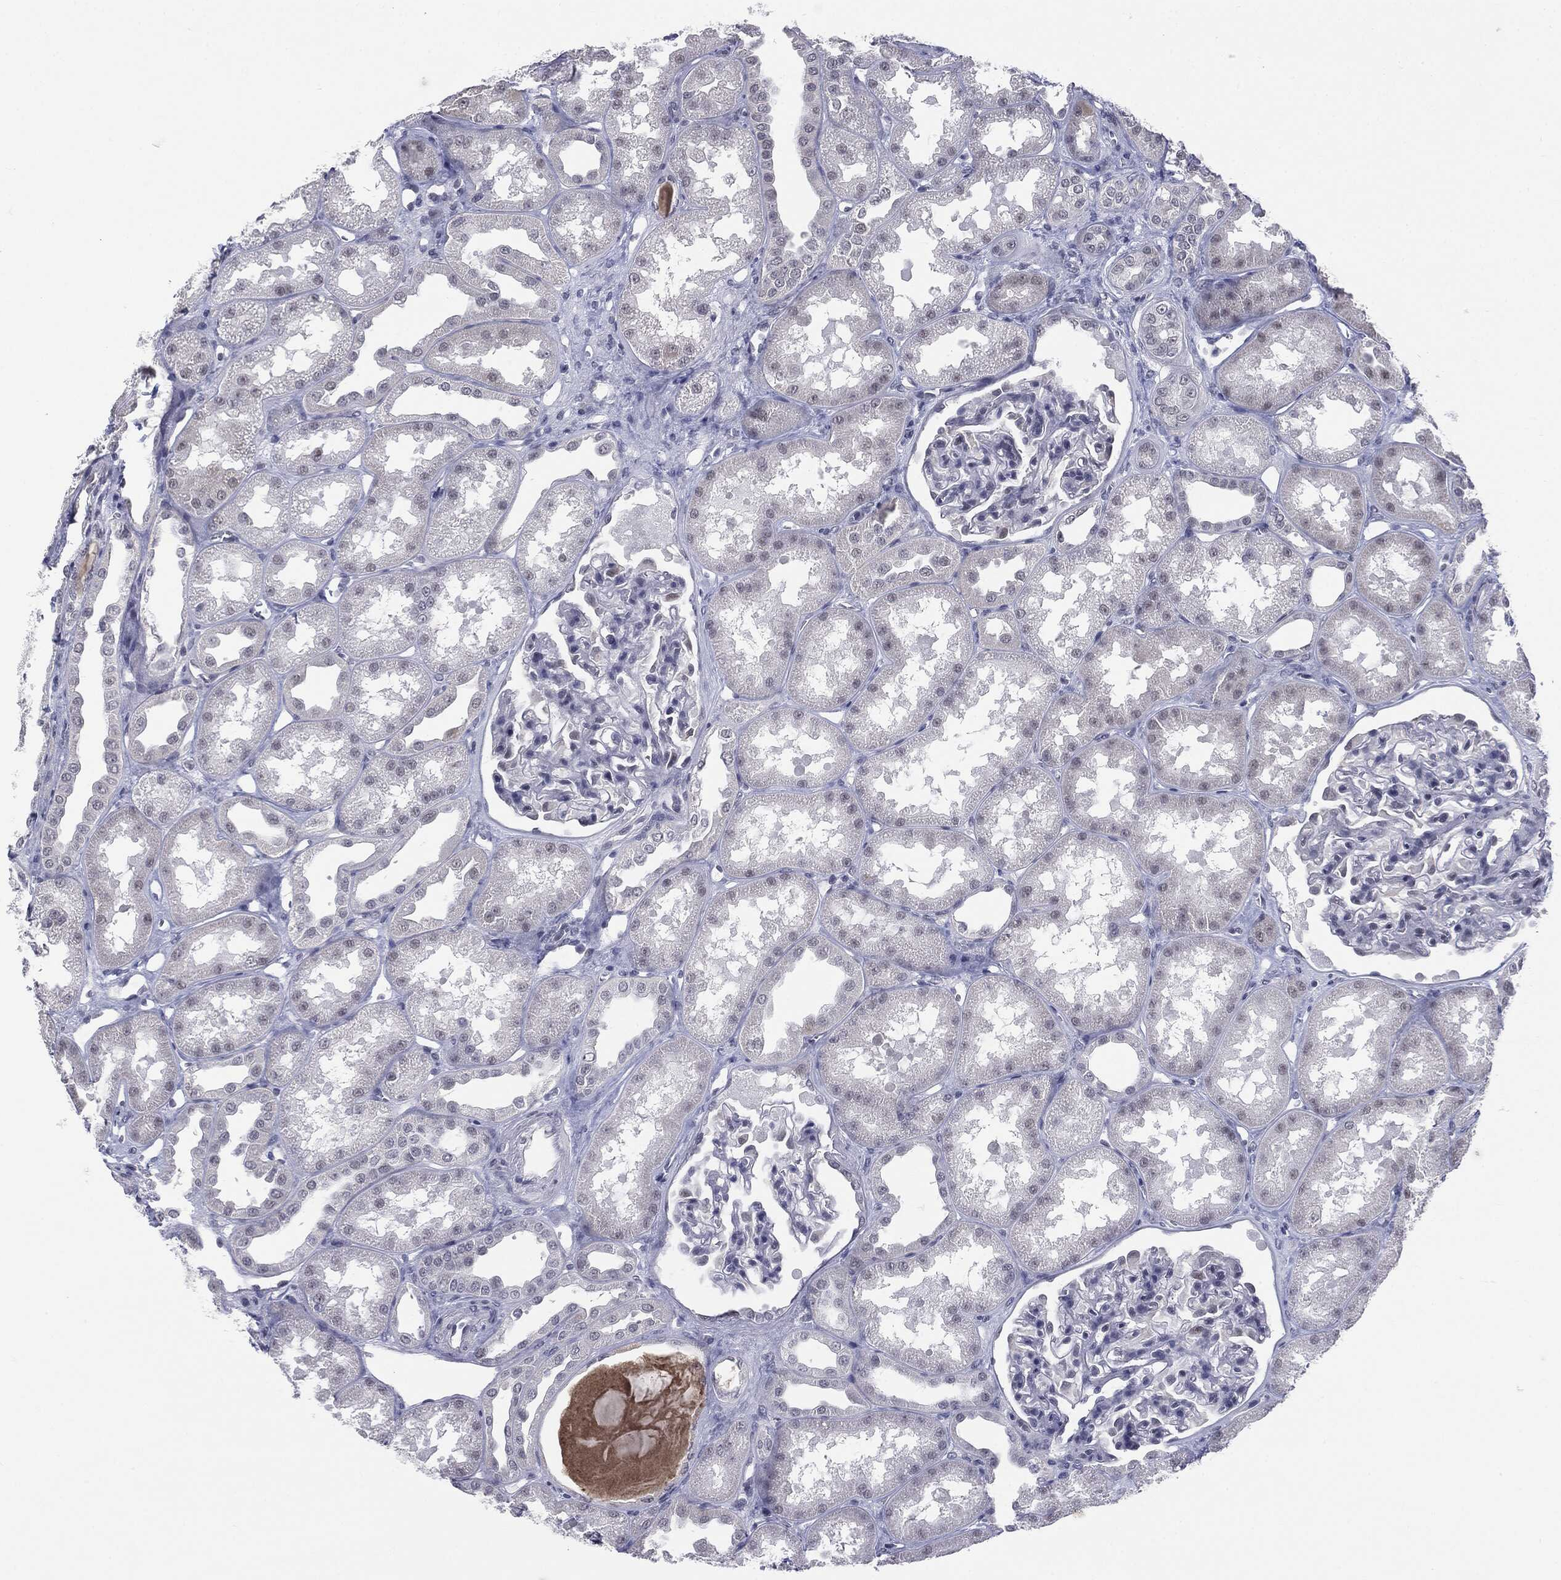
{"staining": {"intensity": "negative", "quantity": "none", "location": "none"}, "tissue": "kidney", "cell_type": "Cells in glomeruli", "image_type": "normal", "snomed": [{"axis": "morphology", "description": "Normal tissue, NOS"}, {"axis": "topography", "description": "Kidney"}], "caption": "High magnification brightfield microscopy of normal kidney stained with DAB (3,3'-diaminobenzidine) (brown) and counterstained with hematoxylin (blue): cells in glomeruli show no significant expression.", "gene": "SLC5A5", "patient": {"sex": "male", "age": 61}}